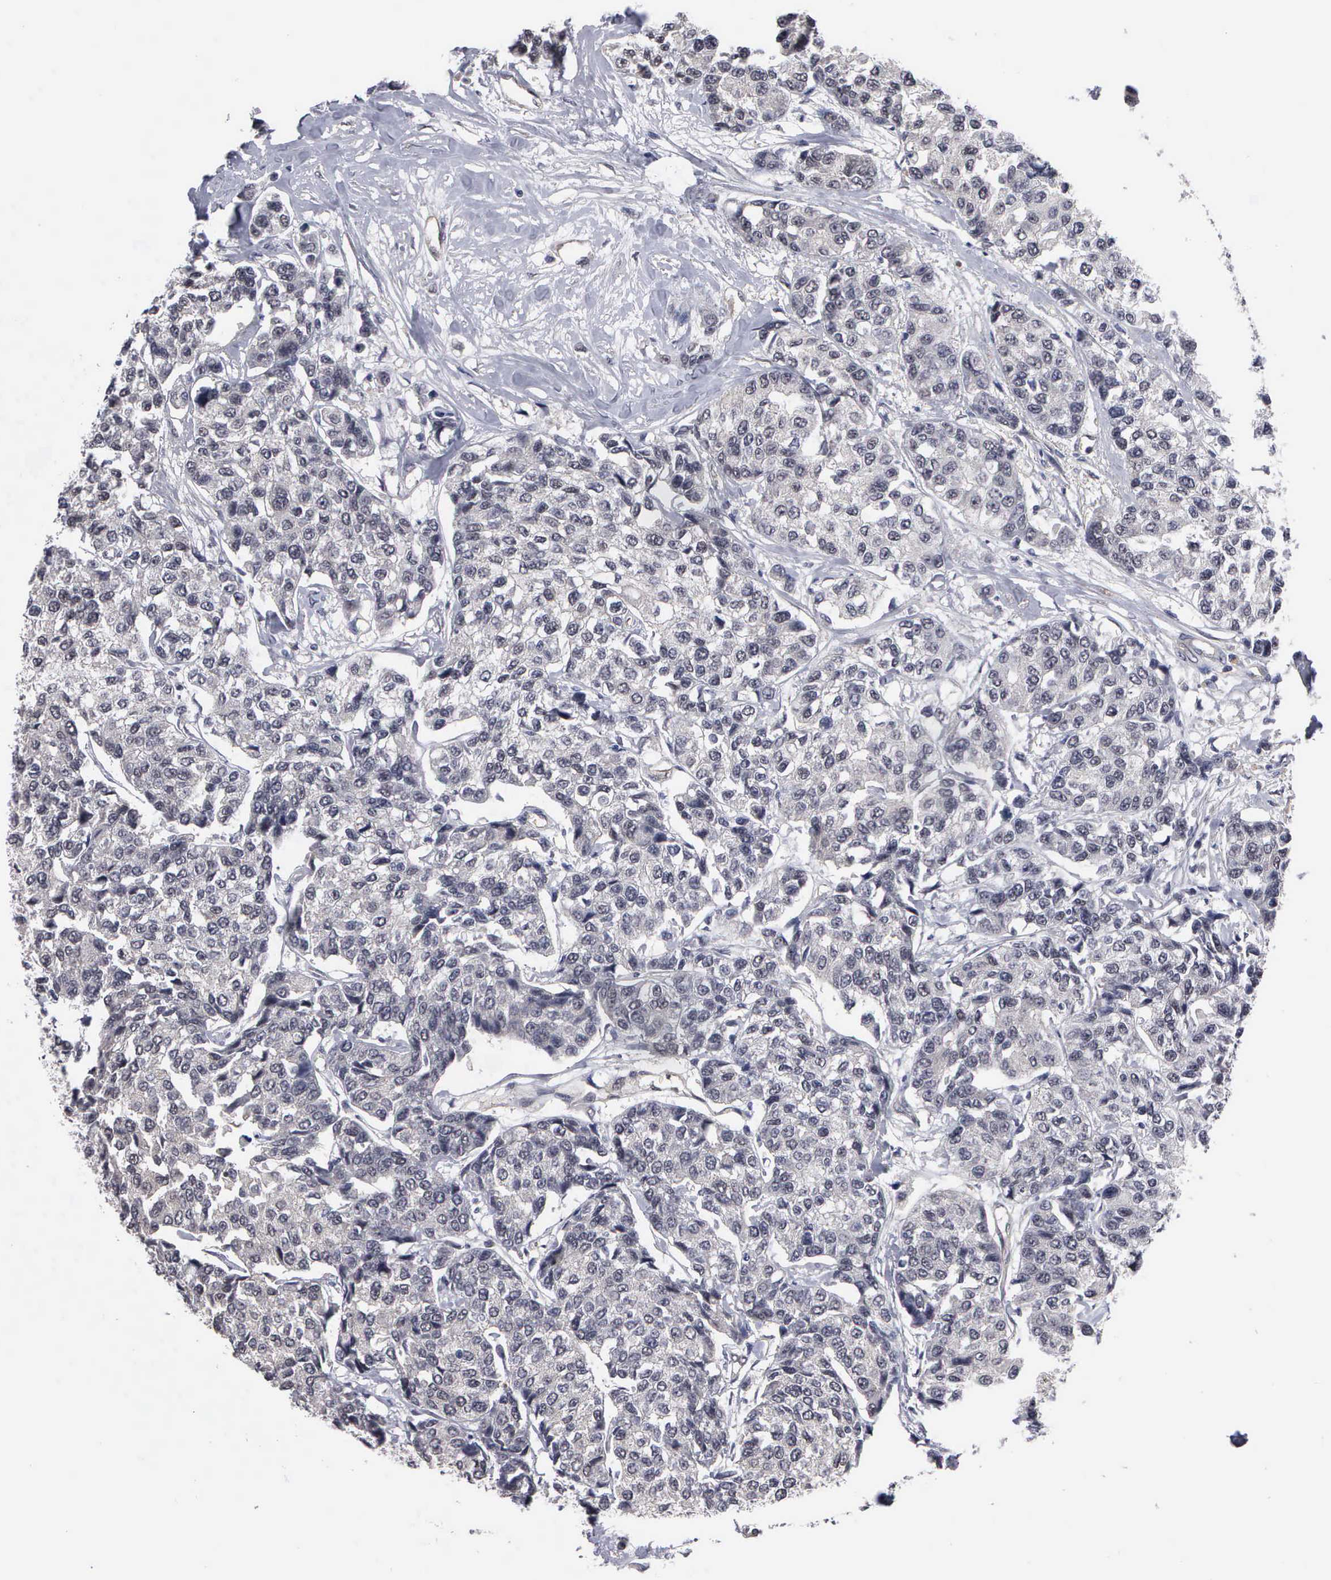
{"staining": {"intensity": "negative", "quantity": "none", "location": "none"}, "tissue": "breast cancer", "cell_type": "Tumor cells", "image_type": "cancer", "snomed": [{"axis": "morphology", "description": "Duct carcinoma"}, {"axis": "topography", "description": "Breast"}], "caption": "A micrograph of human breast intraductal carcinoma is negative for staining in tumor cells. Brightfield microscopy of immunohistochemistry stained with DAB (3,3'-diaminobenzidine) (brown) and hematoxylin (blue), captured at high magnification.", "gene": "ZBTB33", "patient": {"sex": "female", "age": 51}}